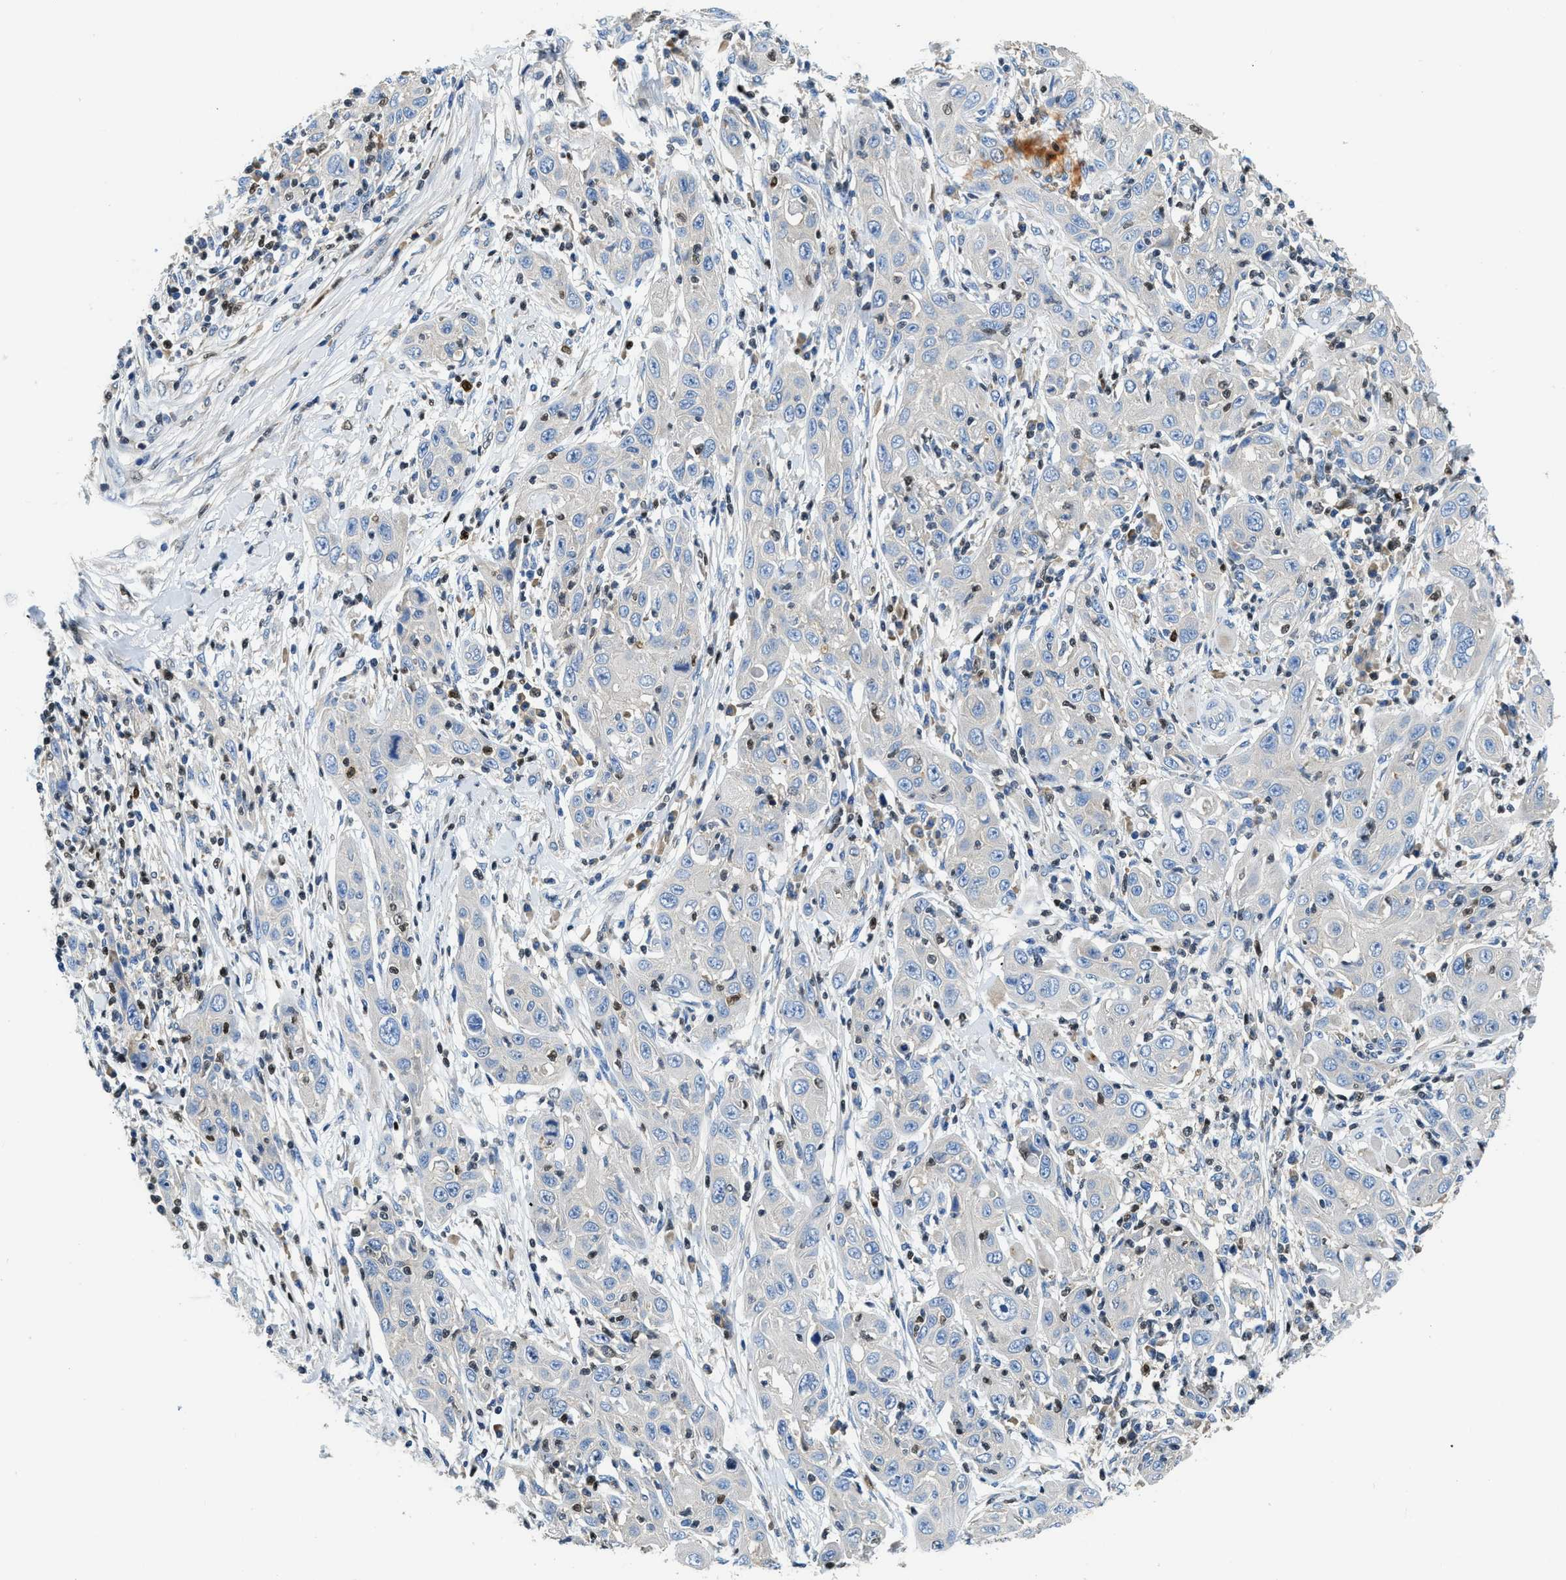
{"staining": {"intensity": "negative", "quantity": "none", "location": "none"}, "tissue": "skin cancer", "cell_type": "Tumor cells", "image_type": "cancer", "snomed": [{"axis": "morphology", "description": "Squamous cell carcinoma, NOS"}, {"axis": "topography", "description": "Skin"}], "caption": "Protein analysis of skin squamous cell carcinoma reveals no significant staining in tumor cells.", "gene": "TOX", "patient": {"sex": "female", "age": 88}}